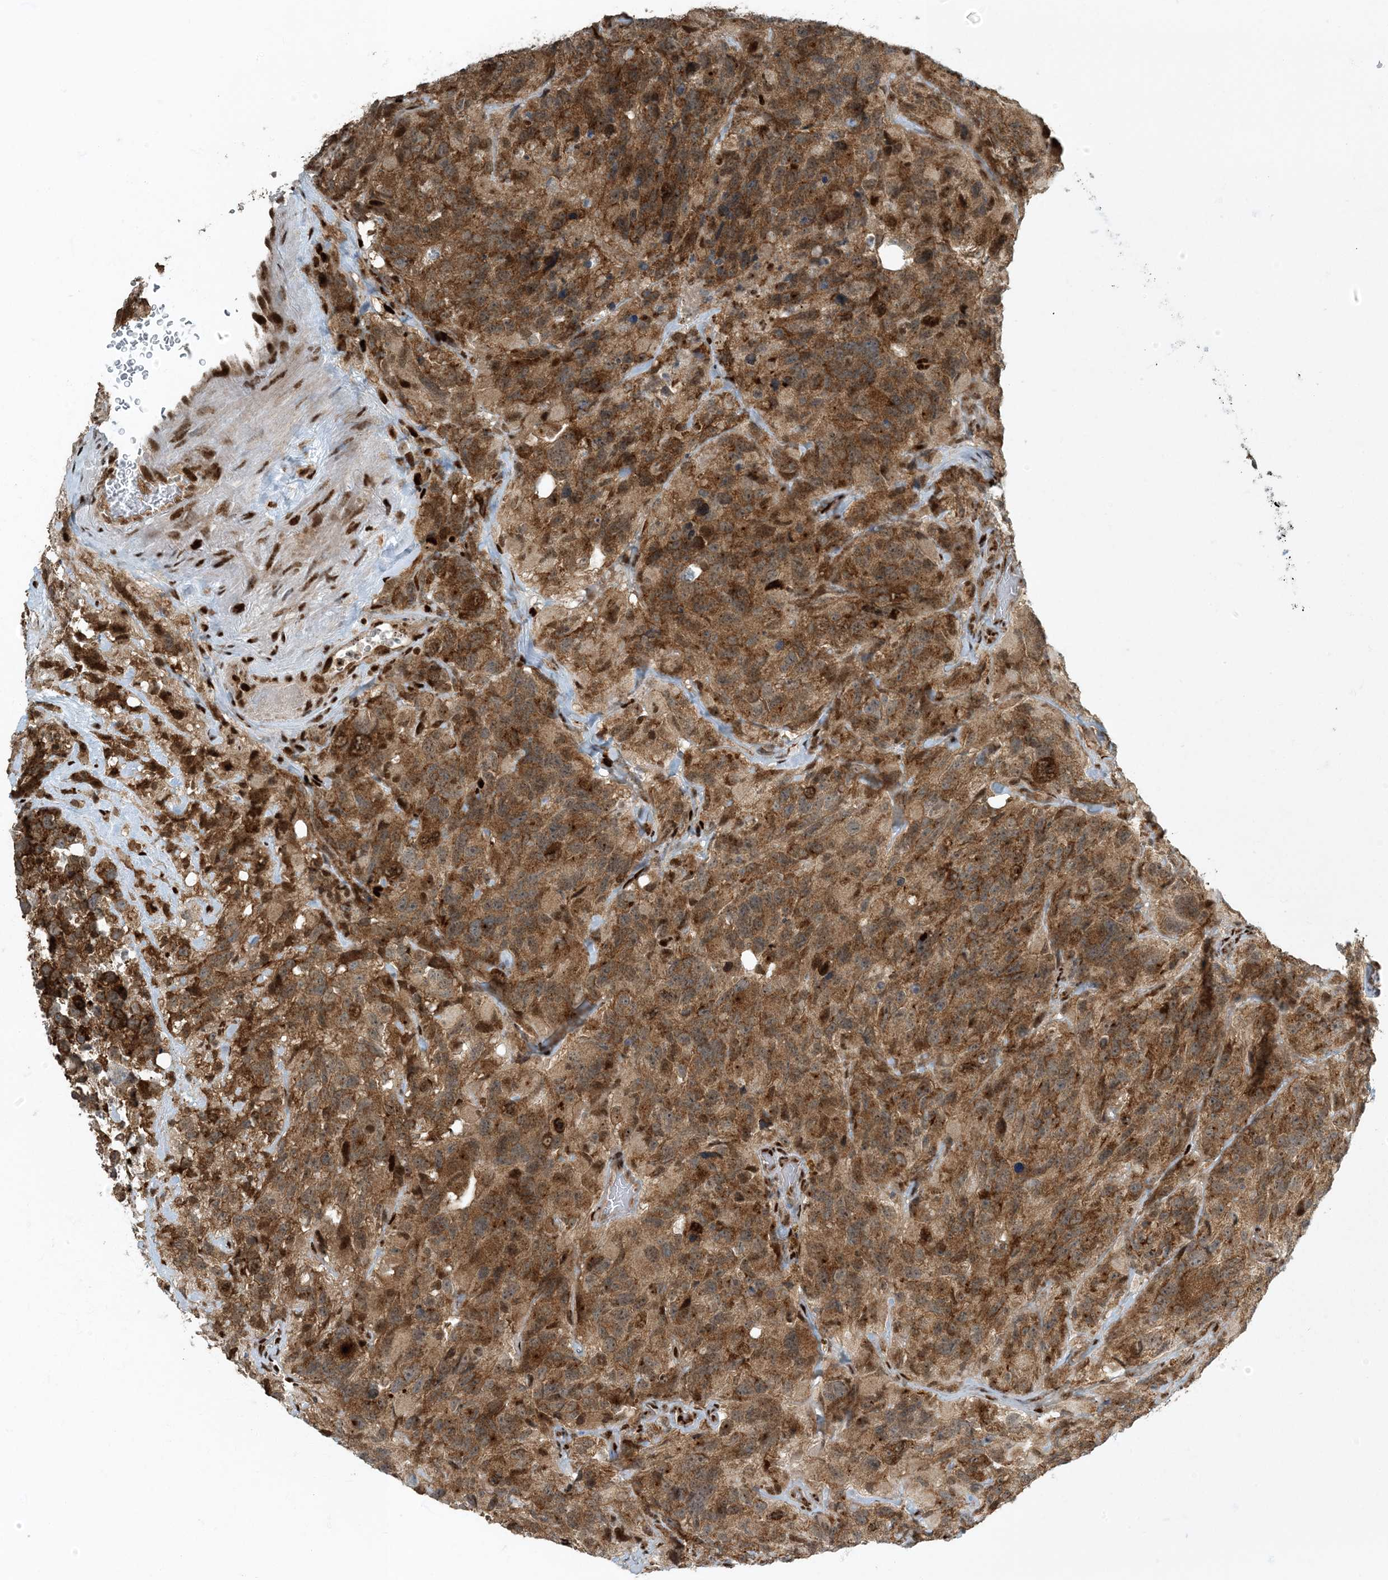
{"staining": {"intensity": "moderate", "quantity": ">75%", "location": "cytoplasmic/membranous"}, "tissue": "glioma", "cell_type": "Tumor cells", "image_type": "cancer", "snomed": [{"axis": "morphology", "description": "Glioma, malignant, High grade"}, {"axis": "topography", "description": "Brain"}], "caption": "This is a histology image of immunohistochemistry (IHC) staining of glioma, which shows moderate staining in the cytoplasmic/membranous of tumor cells.", "gene": "MBD1", "patient": {"sex": "male", "age": 69}}